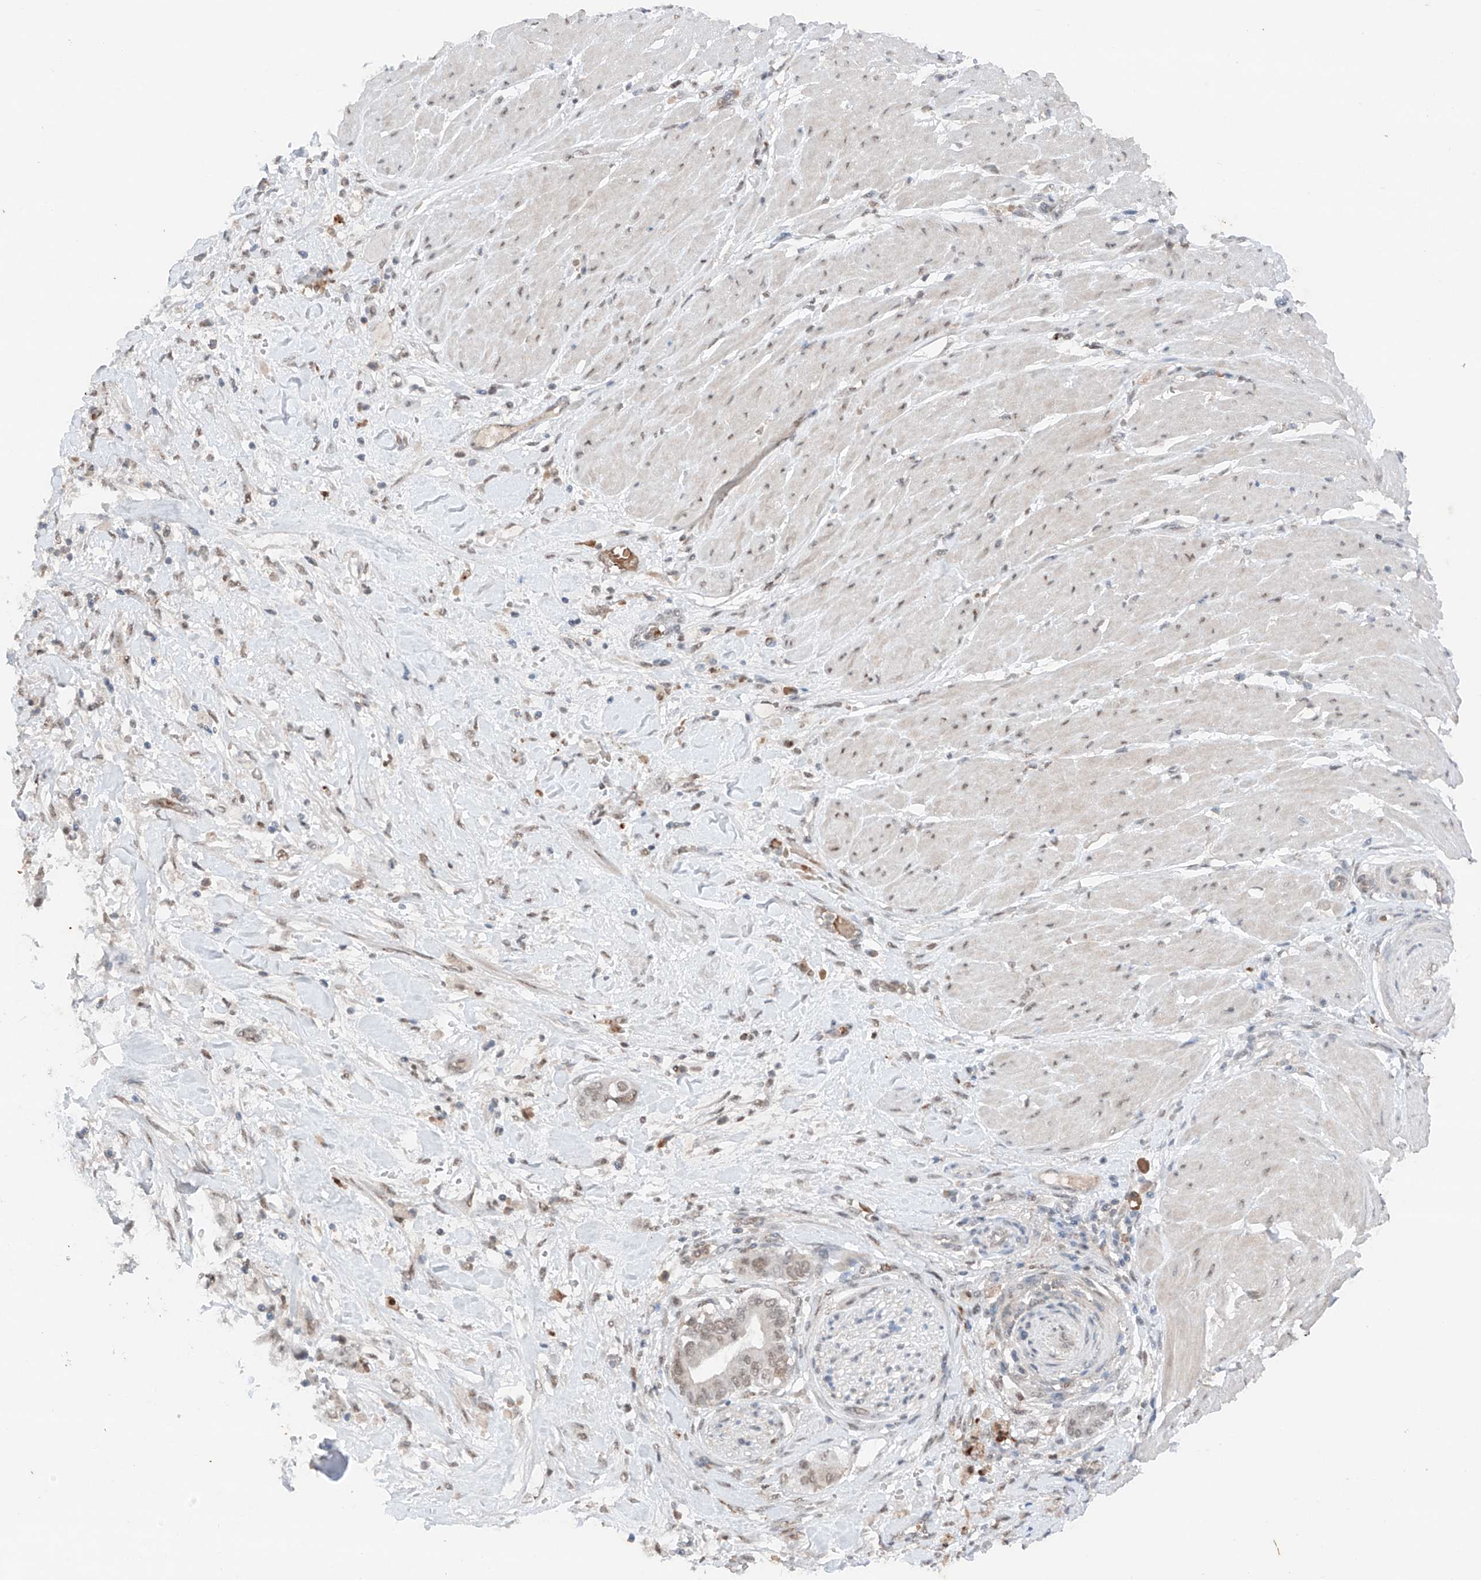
{"staining": {"intensity": "weak", "quantity": "25%-75%", "location": "nuclear"}, "tissue": "pancreatic cancer", "cell_type": "Tumor cells", "image_type": "cancer", "snomed": [{"axis": "morphology", "description": "Adenocarcinoma, NOS"}, {"axis": "topography", "description": "Pancreas"}], "caption": "Immunohistochemistry histopathology image of neoplastic tissue: pancreatic adenocarcinoma stained using immunohistochemistry exhibits low levels of weak protein expression localized specifically in the nuclear of tumor cells, appearing as a nuclear brown color.", "gene": "TBX4", "patient": {"sex": "male", "age": 68}}